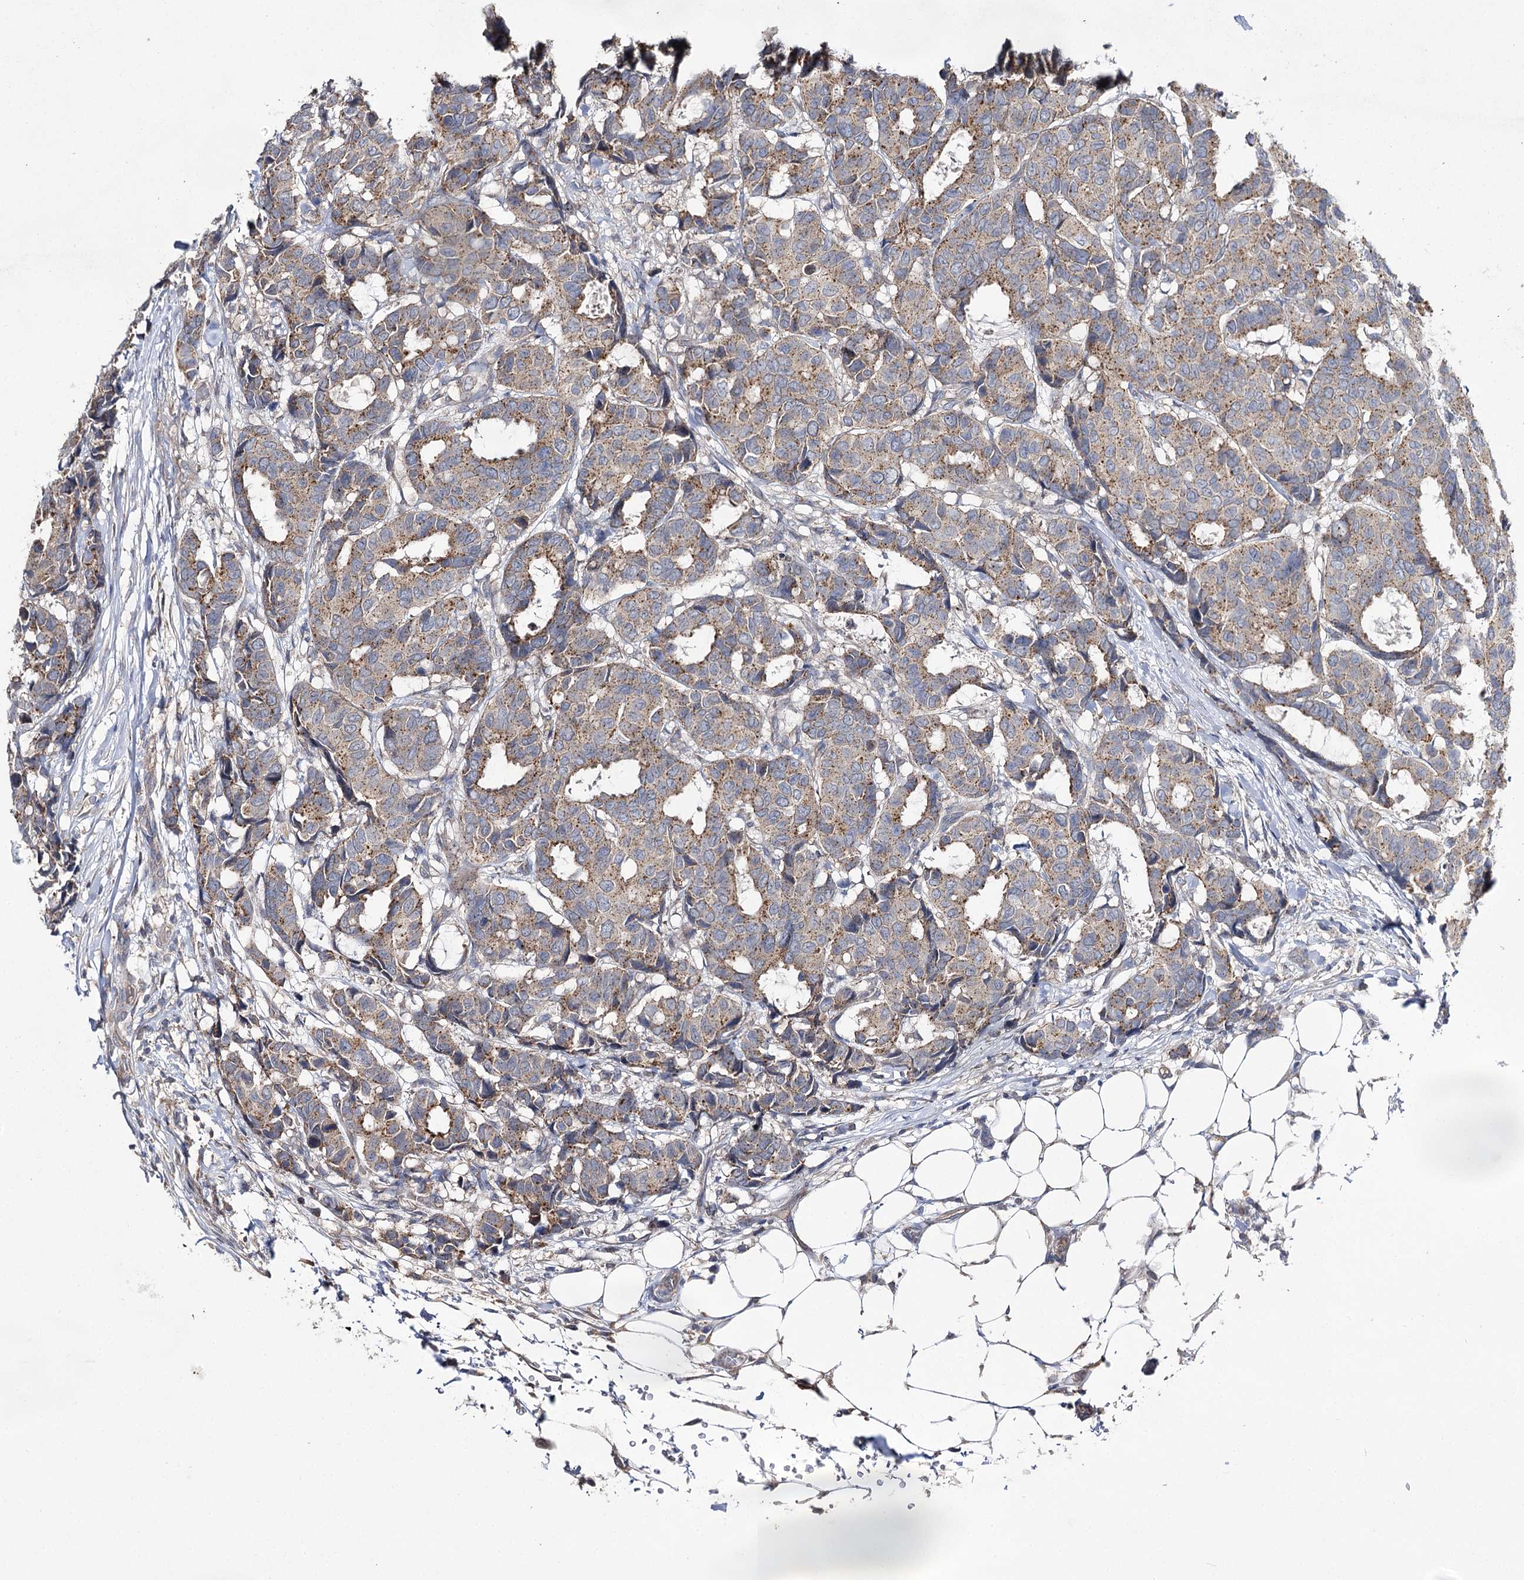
{"staining": {"intensity": "moderate", "quantity": ">75%", "location": "cytoplasmic/membranous"}, "tissue": "breast cancer", "cell_type": "Tumor cells", "image_type": "cancer", "snomed": [{"axis": "morphology", "description": "Duct carcinoma"}, {"axis": "topography", "description": "Breast"}], "caption": "Intraductal carcinoma (breast) stained with IHC demonstrates moderate cytoplasmic/membranous positivity in about >75% of tumor cells.", "gene": "AURKC", "patient": {"sex": "female", "age": 87}}